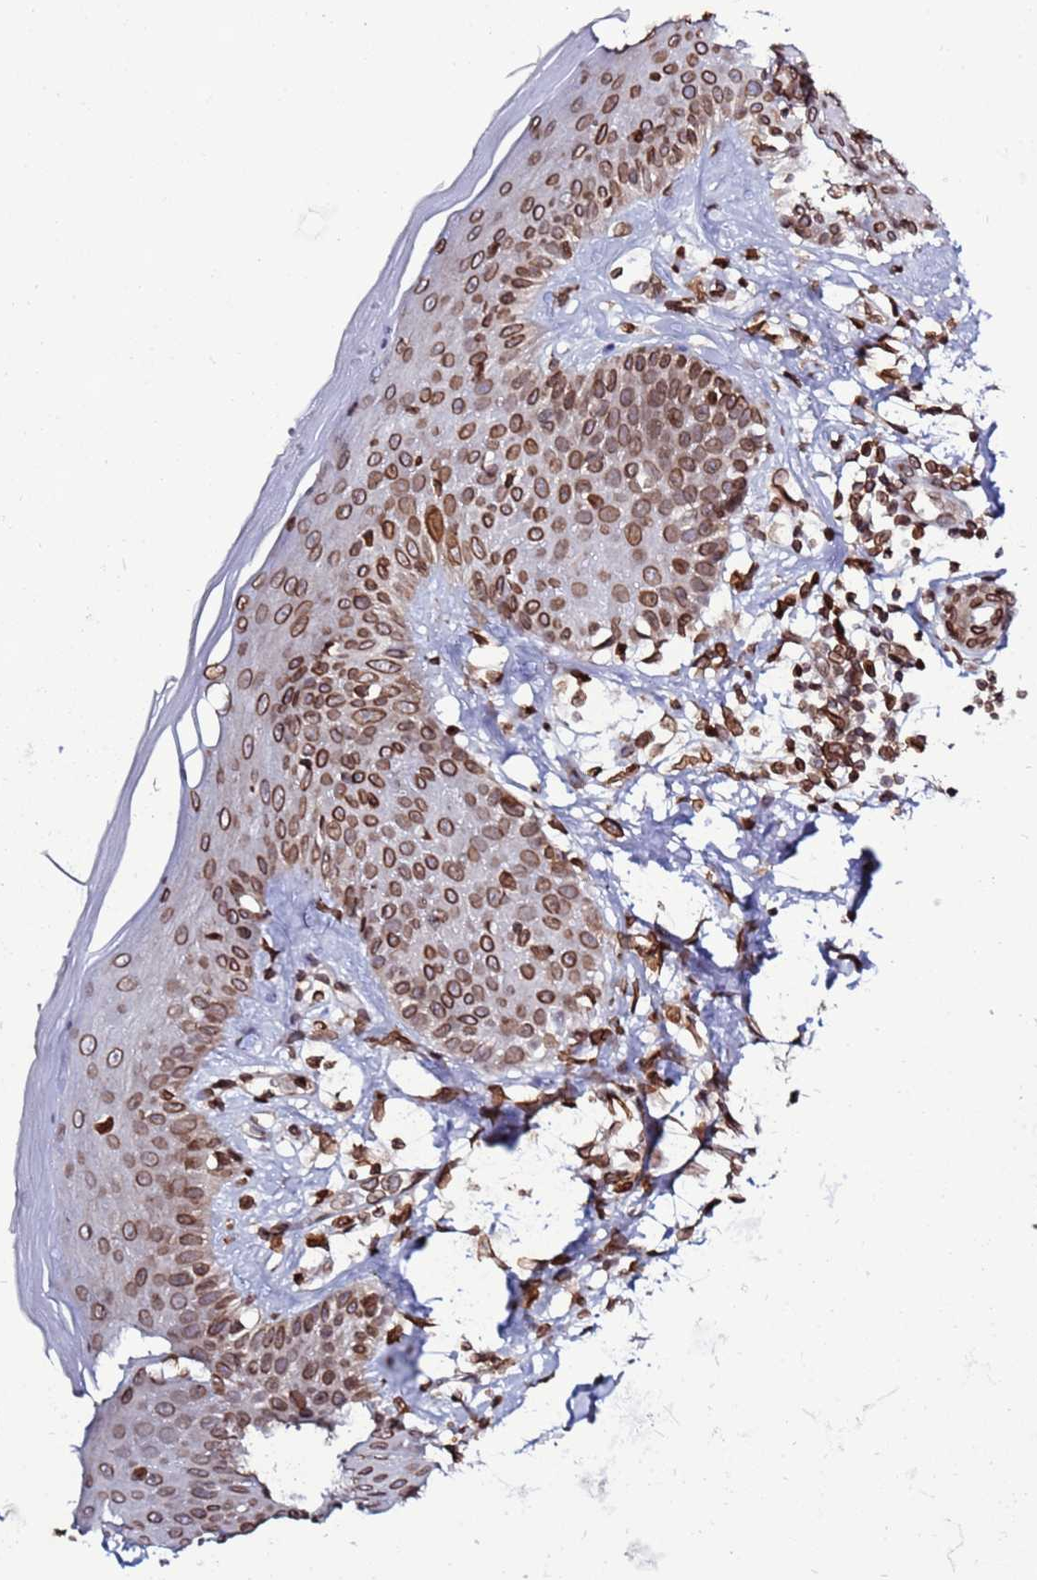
{"staining": {"intensity": "moderate", "quantity": ">75%", "location": "nuclear"}, "tissue": "skin", "cell_type": "Fibroblasts", "image_type": "normal", "snomed": [{"axis": "morphology", "description": "Normal tissue, NOS"}, {"axis": "topography", "description": "Skin"}], "caption": "Normal skin reveals moderate nuclear staining in about >75% of fibroblasts.", "gene": "TOR1AIP1", "patient": {"sex": "female", "age": 58}}